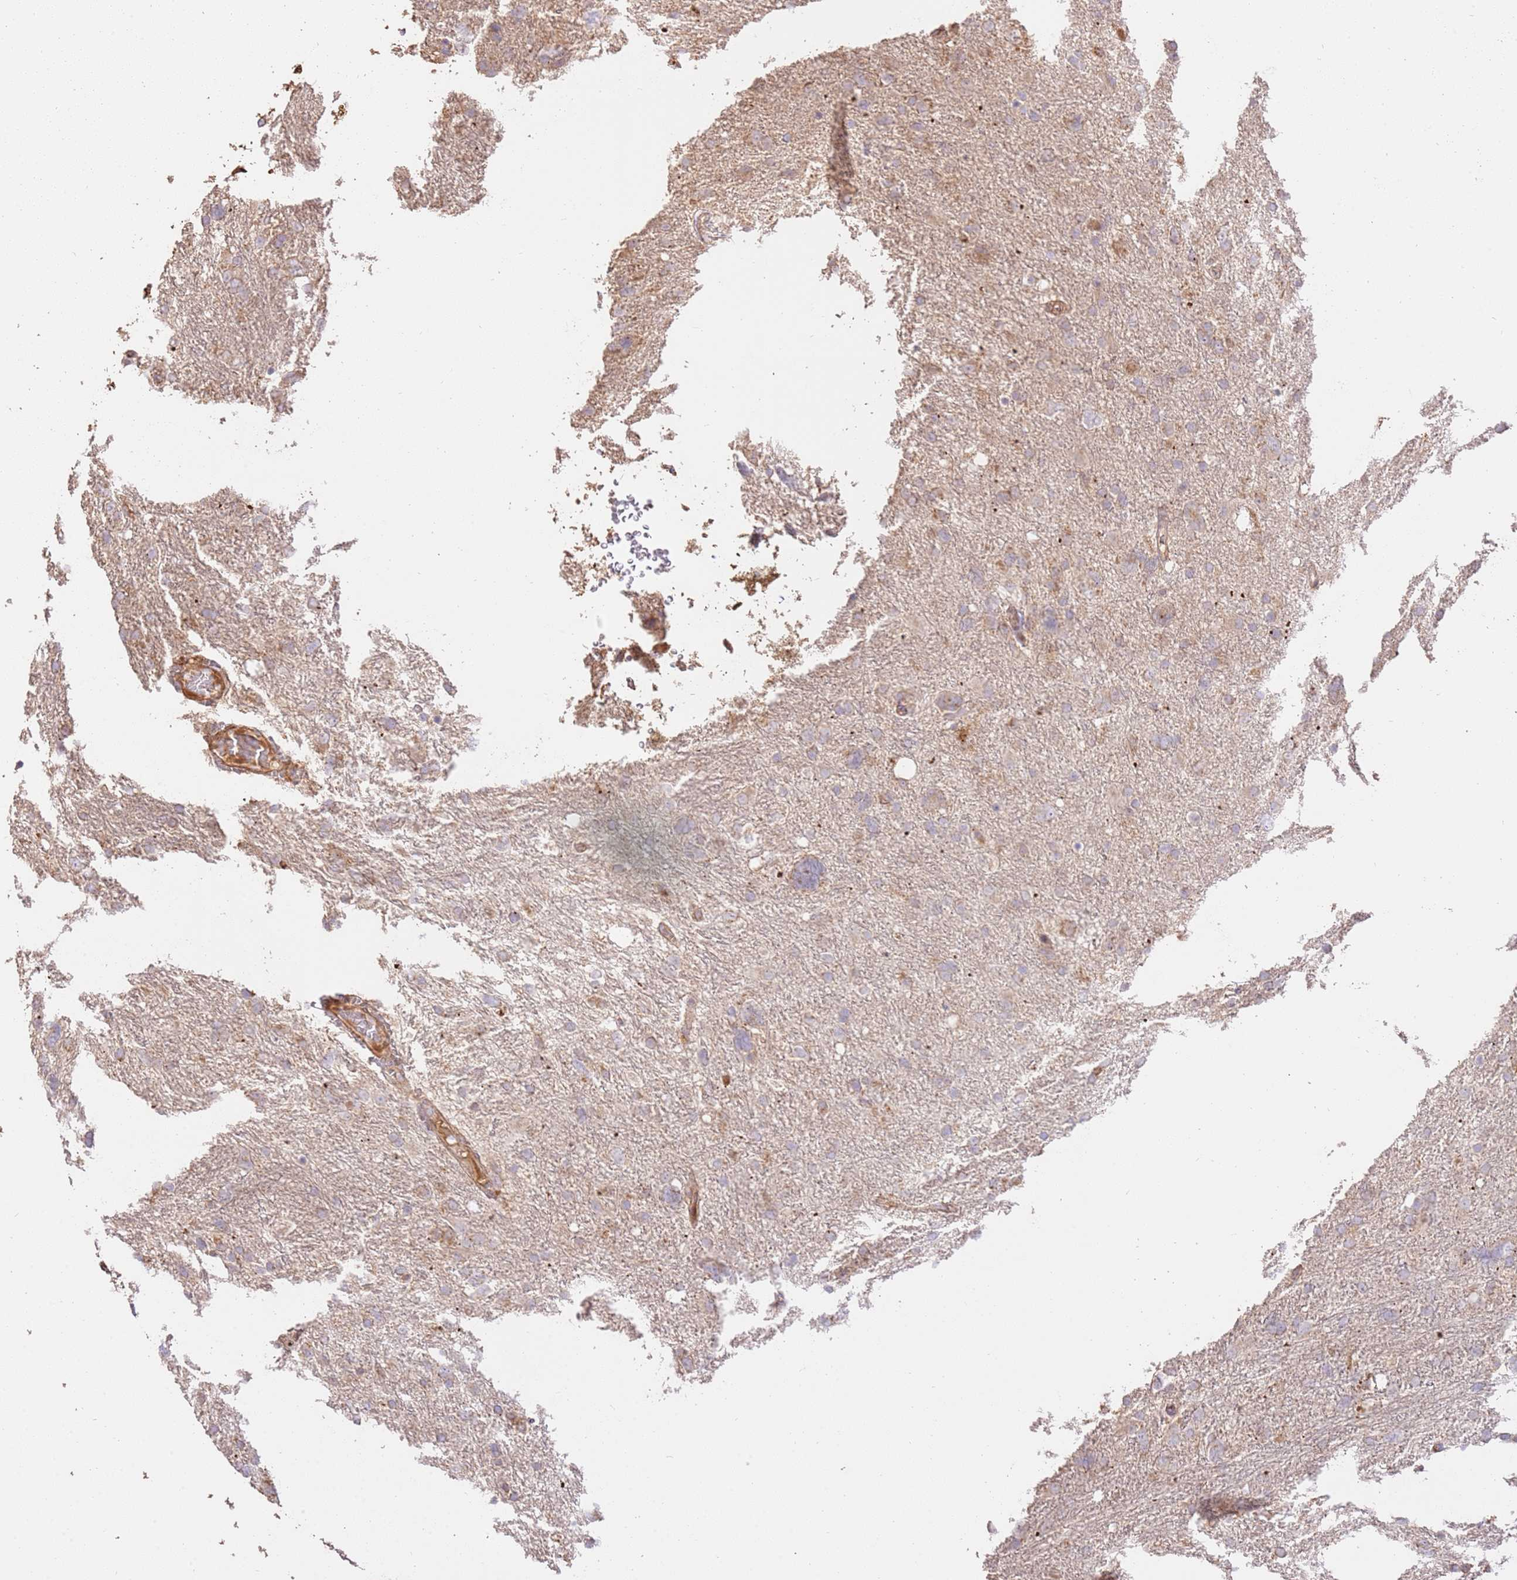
{"staining": {"intensity": "negative", "quantity": "none", "location": "none"}, "tissue": "glioma", "cell_type": "Tumor cells", "image_type": "cancer", "snomed": [{"axis": "morphology", "description": "Glioma, malignant, High grade"}, {"axis": "topography", "description": "Brain"}], "caption": "This is an immunohistochemistry photomicrograph of human glioma. There is no staining in tumor cells.", "gene": "CEP55", "patient": {"sex": "male", "age": 61}}